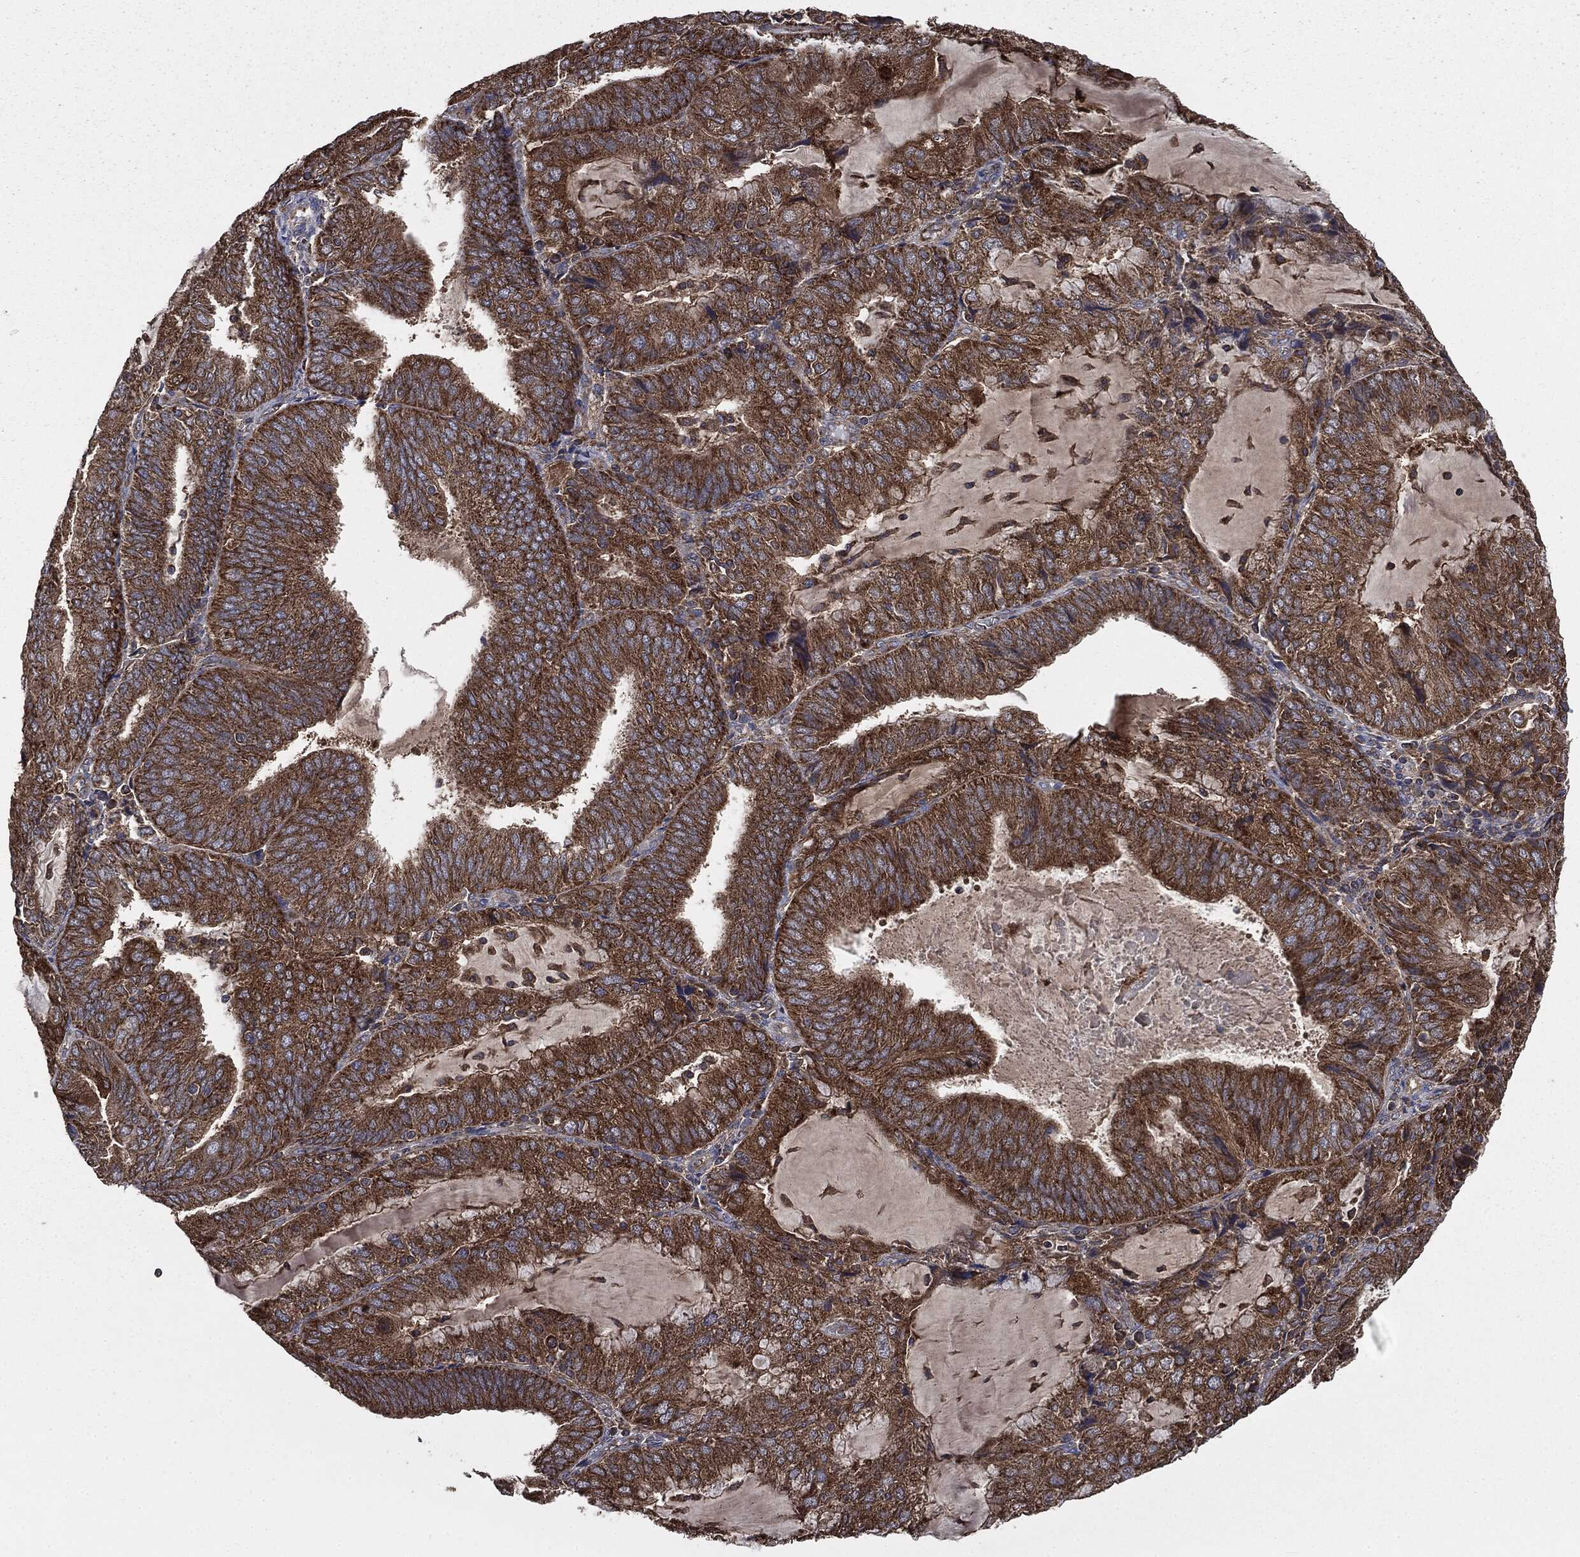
{"staining": {"intensity": "strong", "quantity": ">75%", "location": "cytoplasmic/membranous"}, "tissue": "endometrial cancer", "cell_type": "Tumor cells", "image_type": "cancer", "snomed": [{"axis": "morphology", "description": "Adenocarcinoma, NOS"}, {"axis": "topography", "description": "Endometrium"}], "caption": "Protein positivity by immunohistochemistry (IHC) demonstrates strong cytoplasmic/membranous expression in about >75% of tumor cells in endometrial cancer.", "gene": "MAPK6", "patient": {"sex": "female", "age": 81}}